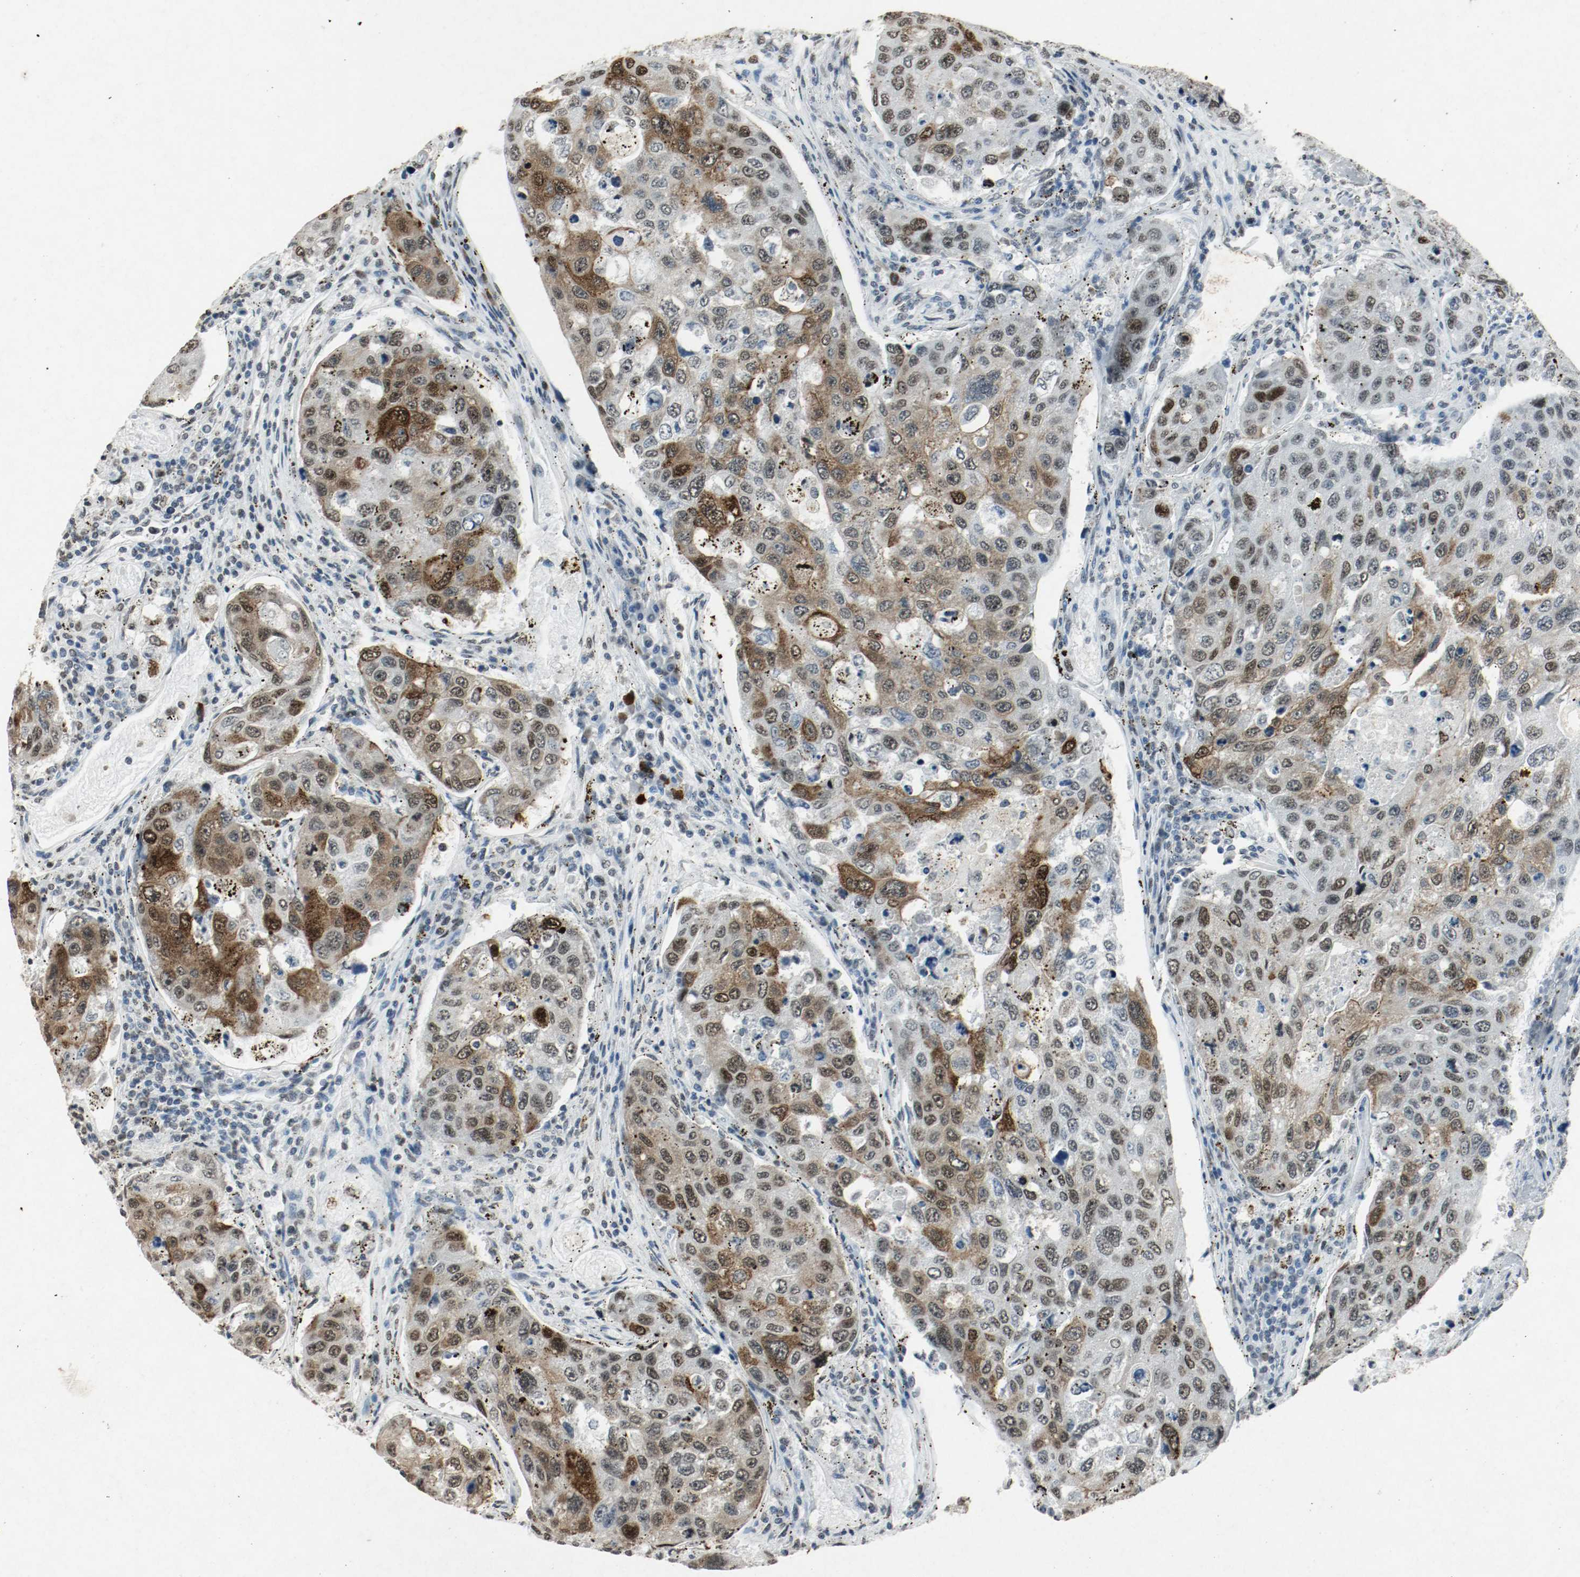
{"staining": {"intensity": "strong", "quantity": ">75%", "location": "cytoplasmic/membranous,nuclear"}, "tissue": "urothelial cancer", "cell_type": "Tumor cells", "image_type": "cancer", "snomed": [{"axis": "morphology", "description": "Urothelial carcinoma, High grade"}, {"axis": "topography", "description": "Lymph node"}, {"axis": "topography", "description": "Urinary bladder"}], "caption": "IHC (DAB (3,3'-diaminobenzidine)) staining of urothelial cancer exhibits strong cytoplasmic/membranous and nuclear protein expression in about >75% of tumor cells. (DAB (3,3'-diaminobenzidine) IHC with brightfield microscopy, high magnification).", "gene": "DNMT1", "patient": {"sex": "male", "age": 51}}